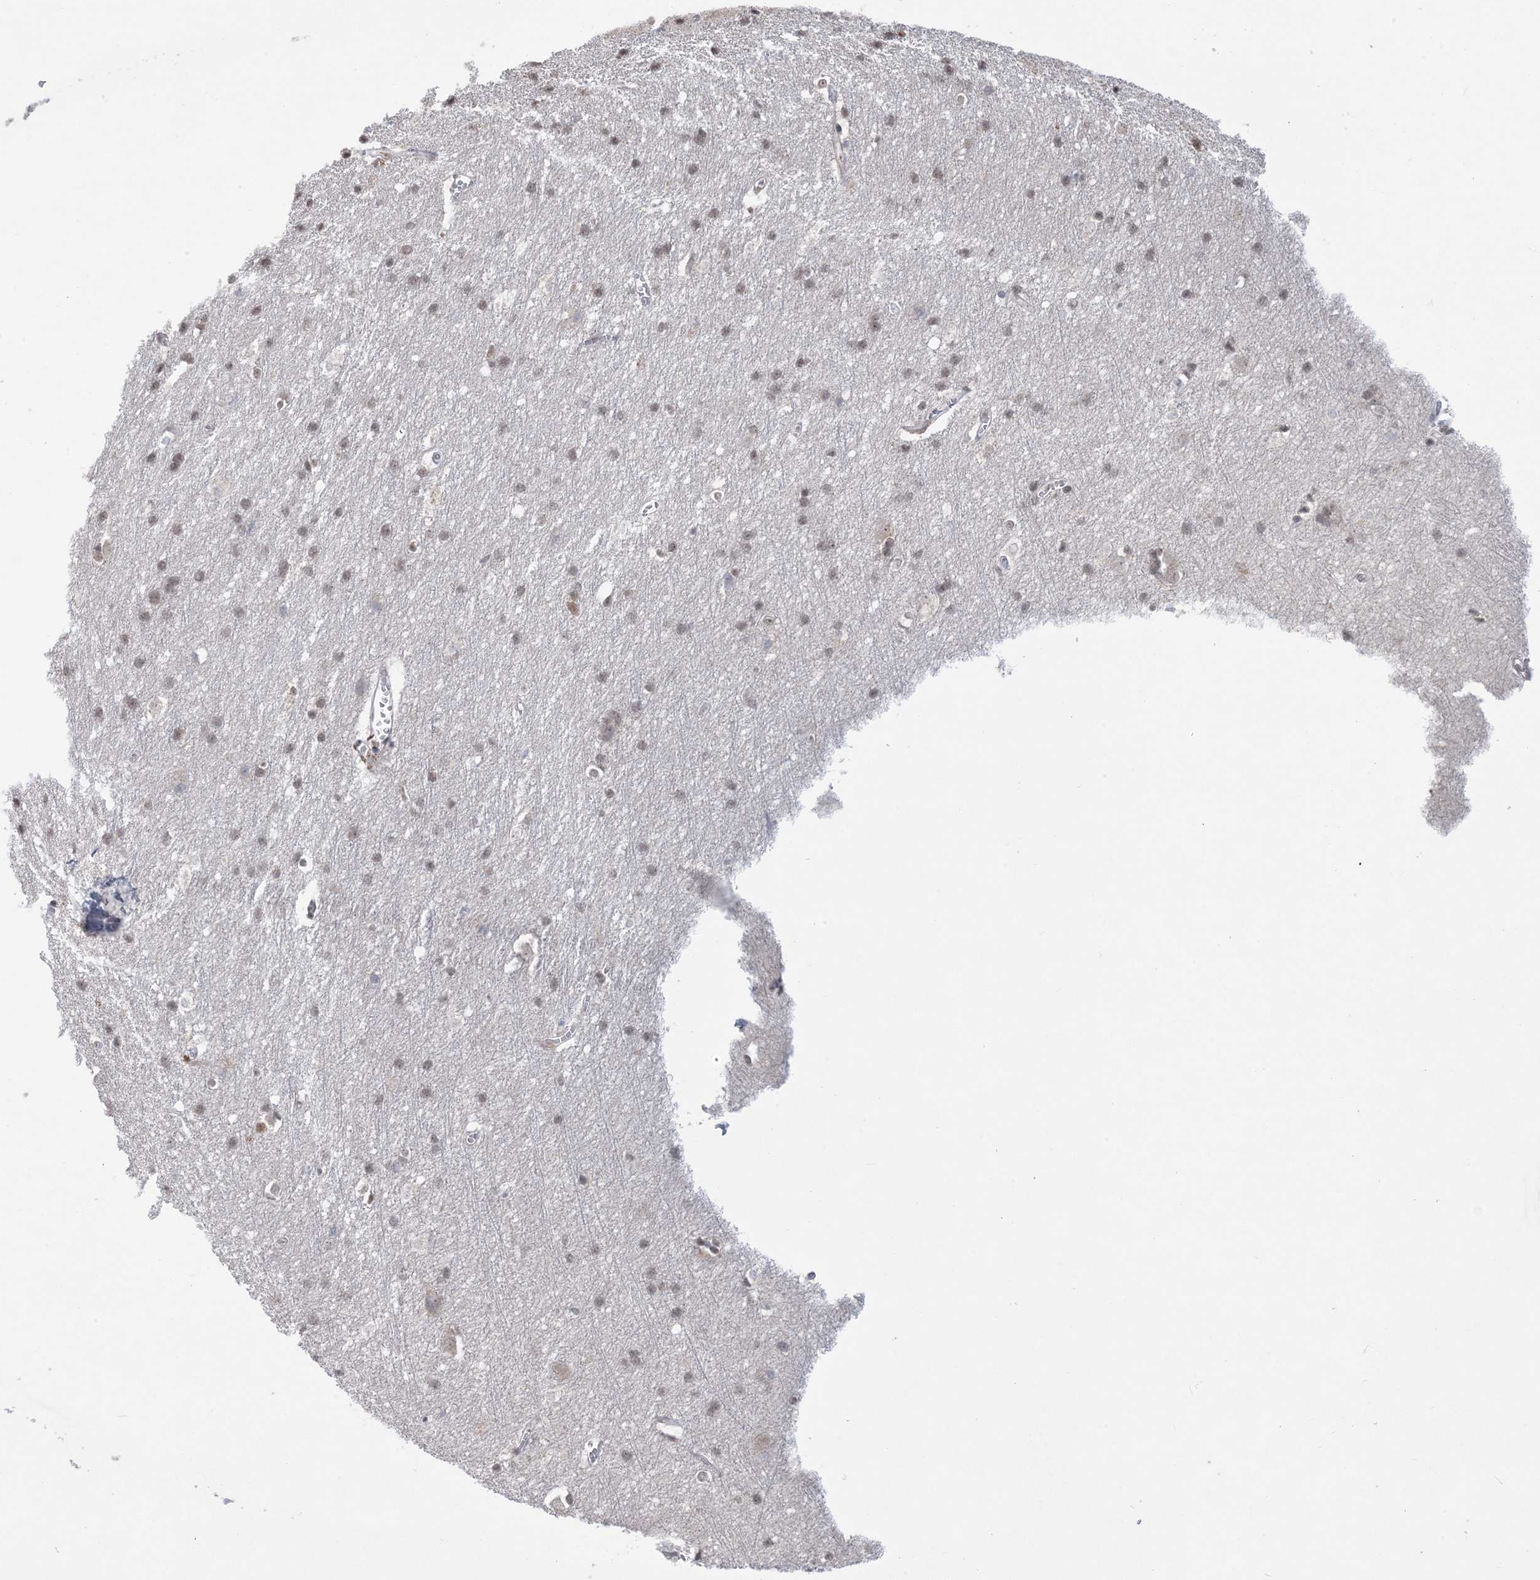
{"staining": {"intensity": "negative", "quantity": "none", "location": "none"}, "tissue": "cerebral cortex", "cell_type": "Endothelial cells", "image_type": "normal", "snomed": [{"axis": "morphology", "description": "Normal tissue, NOS"}, {"axis": "topography", "description": "Cerebral cortex"}], "caption": "Immunohistochemical staining of unremarkable human cerebral cortex displays no significant staining in endothelial cells.", "gene": "TRMT10C", "patient": {"sex": "male", "age": 54}}